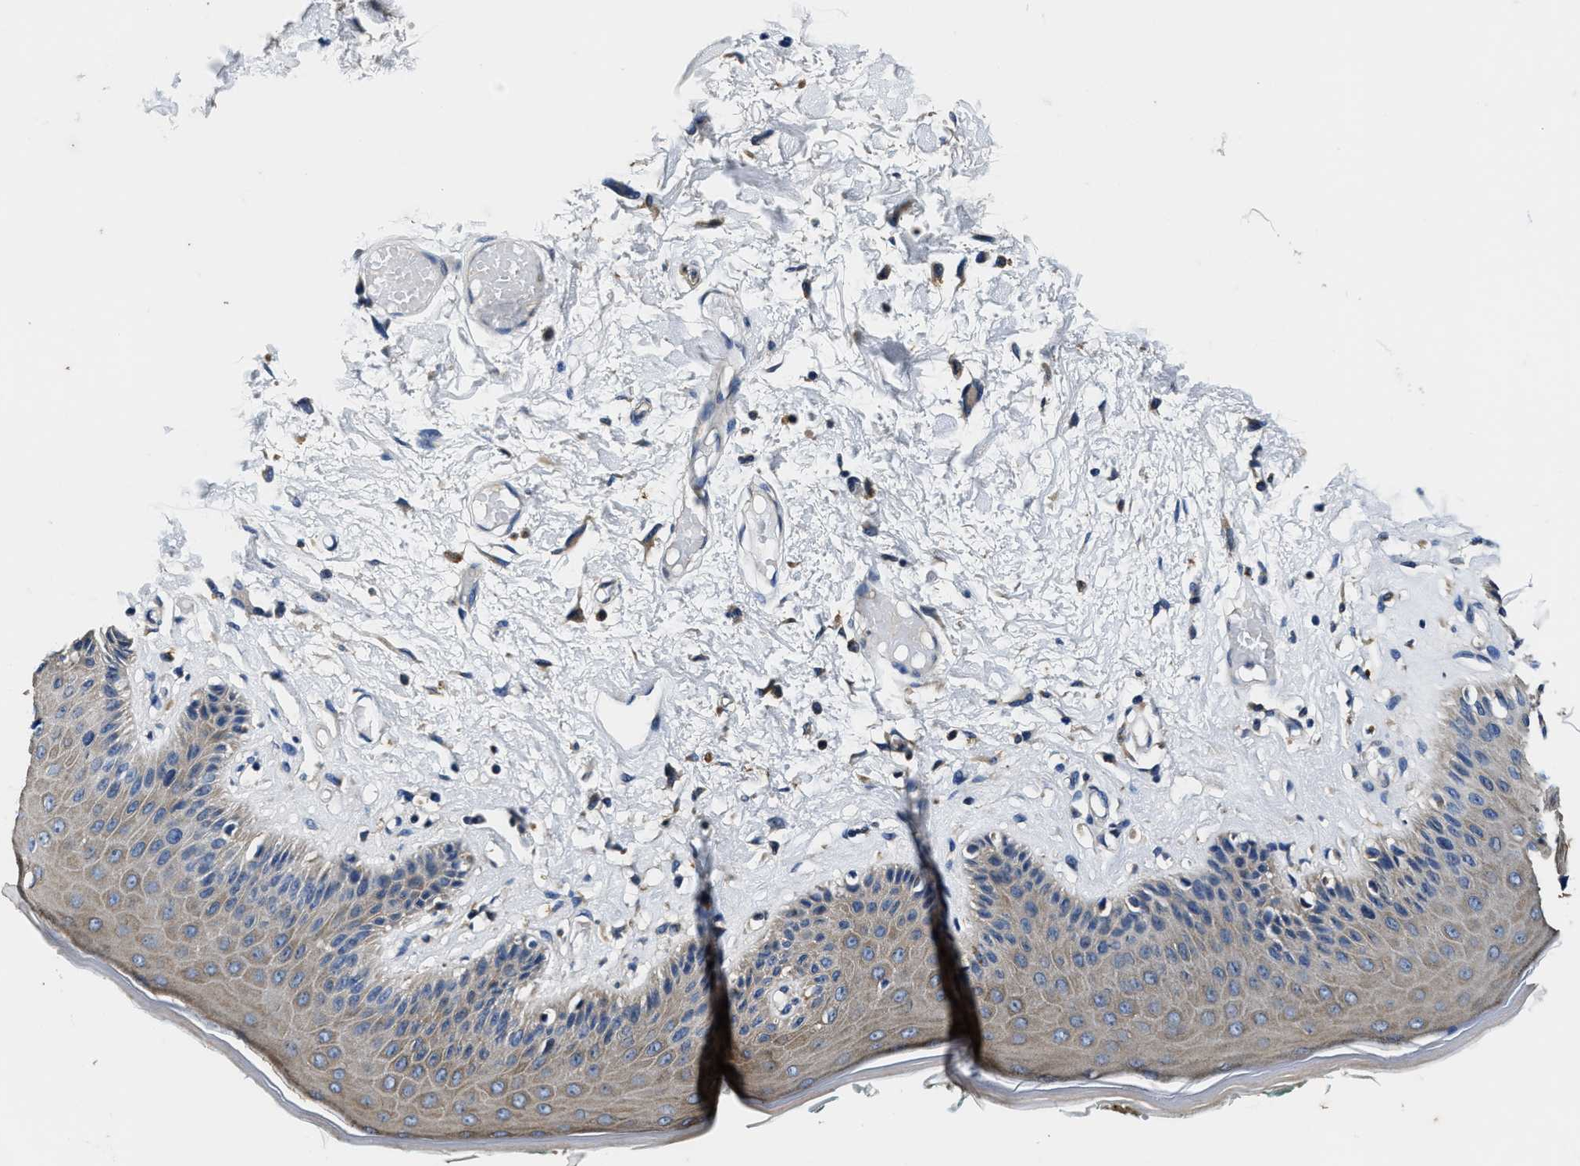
{"staining": {"intensity": "moderate", "quantity": ">75%", "location": "cytoplasmic/membranous"}, "tissue": "skin", "cell_type": "Epidermal cells", "image_type": "normal", "snomed": [{"axis": "morphology", "description": "Normal tissue, NOS"}, {"axis": "topography", "description": "Vulva"}], "caption": "Protein expression analysis of benign human skin reveals moderate cytoplasmic/membranous staining in approximately >75% of epidermal cells.", "gene": "PI4KB", "patient": {"sex": "female", "age": 73}}